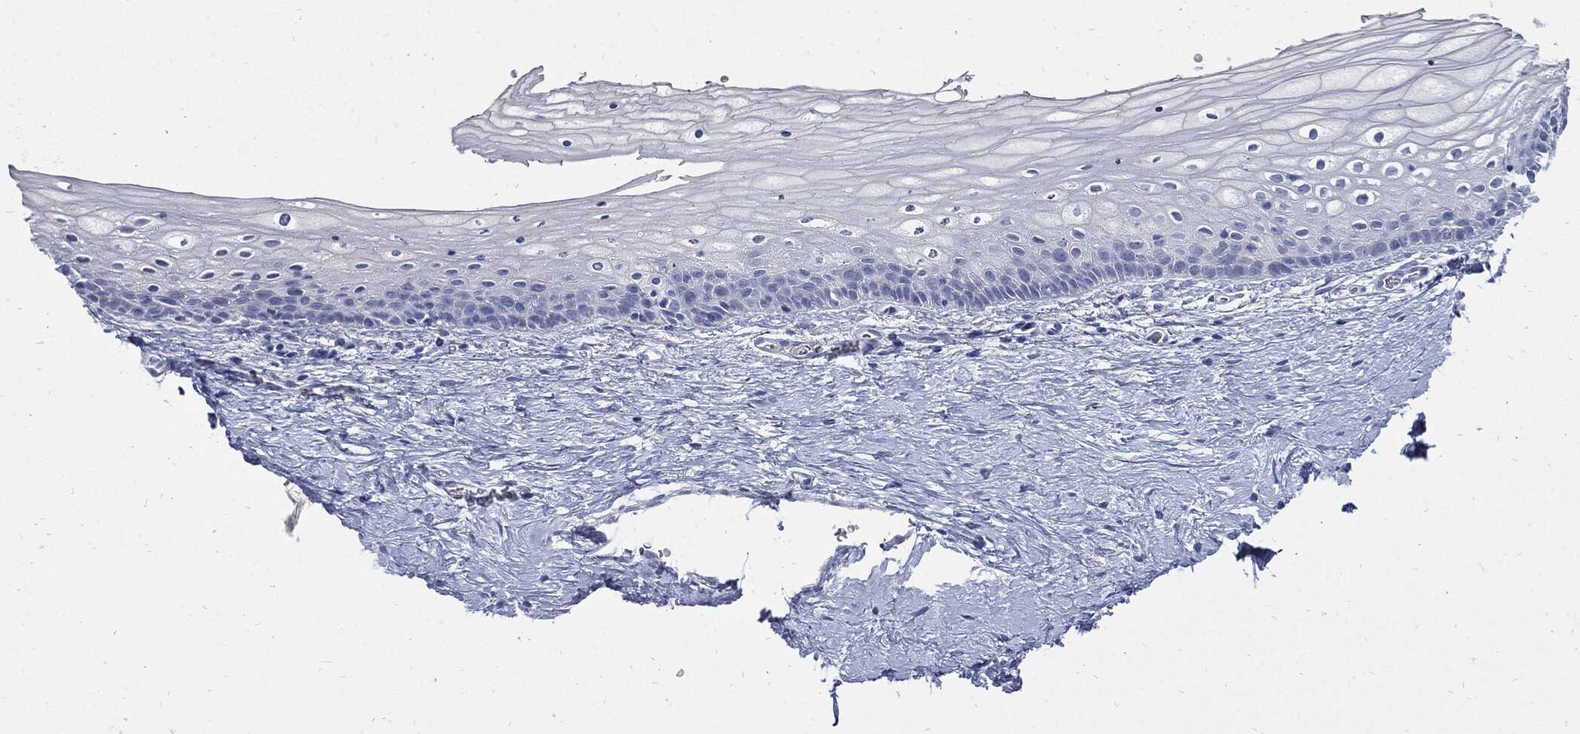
{"staining": {"intensity": "negative", "quantity": "none", "location": "none"}, "tissue": "vagina", "cell_type": "Squamous epithelial cells", "image_type": "normal", "snomed": [{"axis": "morphology", "description": "Normal tissue, NOS"}, {"axis": "topography", "description": "Vagina"}], "caption": "Vagina stained for a protein using IHC demonstrates no positivity squamous epithelial cells.", "gene": "CPE", "patient": {"sex": "female", "age": 32}}